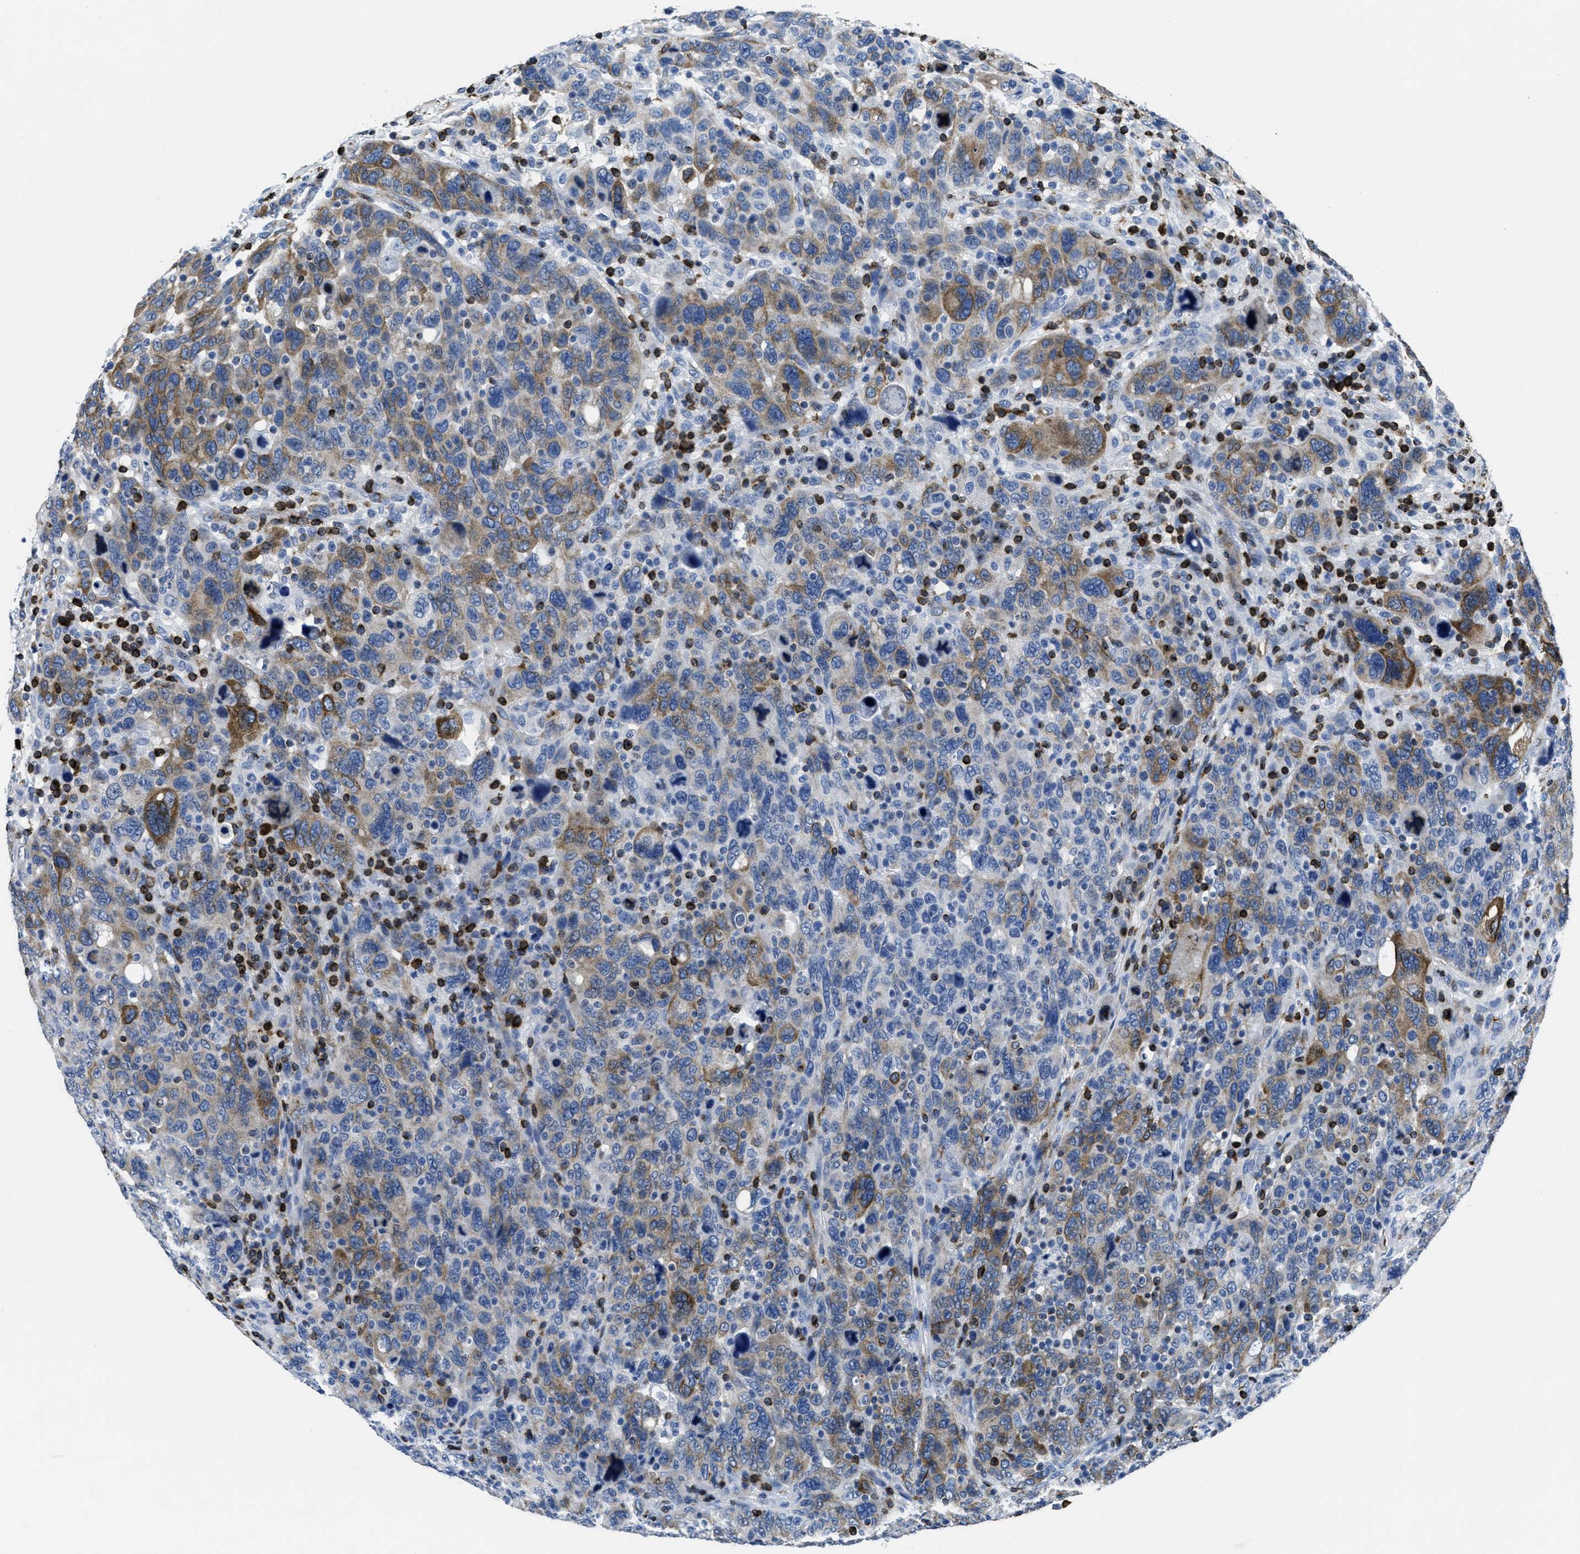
{"staining": {"intensity": "moderate", "quantity": "25%-75%", "location": "cytoplasmic/membranous"}, "tissue": "breast cancer", "cell_type": "Tumor cells", "image_type": "cancer", "snomed": [{"axis": "morphology", "description": "Duct carcinoma"}, {"axis": "topography", "description": "Breast"}], "caption": "Tumor cells demonstrate medium levels of moderate cytoplasmic/membranous positivity in approximately 25%-75% of cells in breast cancer (invasive ductal carcinoma). Nuclei are stained in blue.", "gene": "ITGA3", "patient": {"sex": "female", "age": 37}}